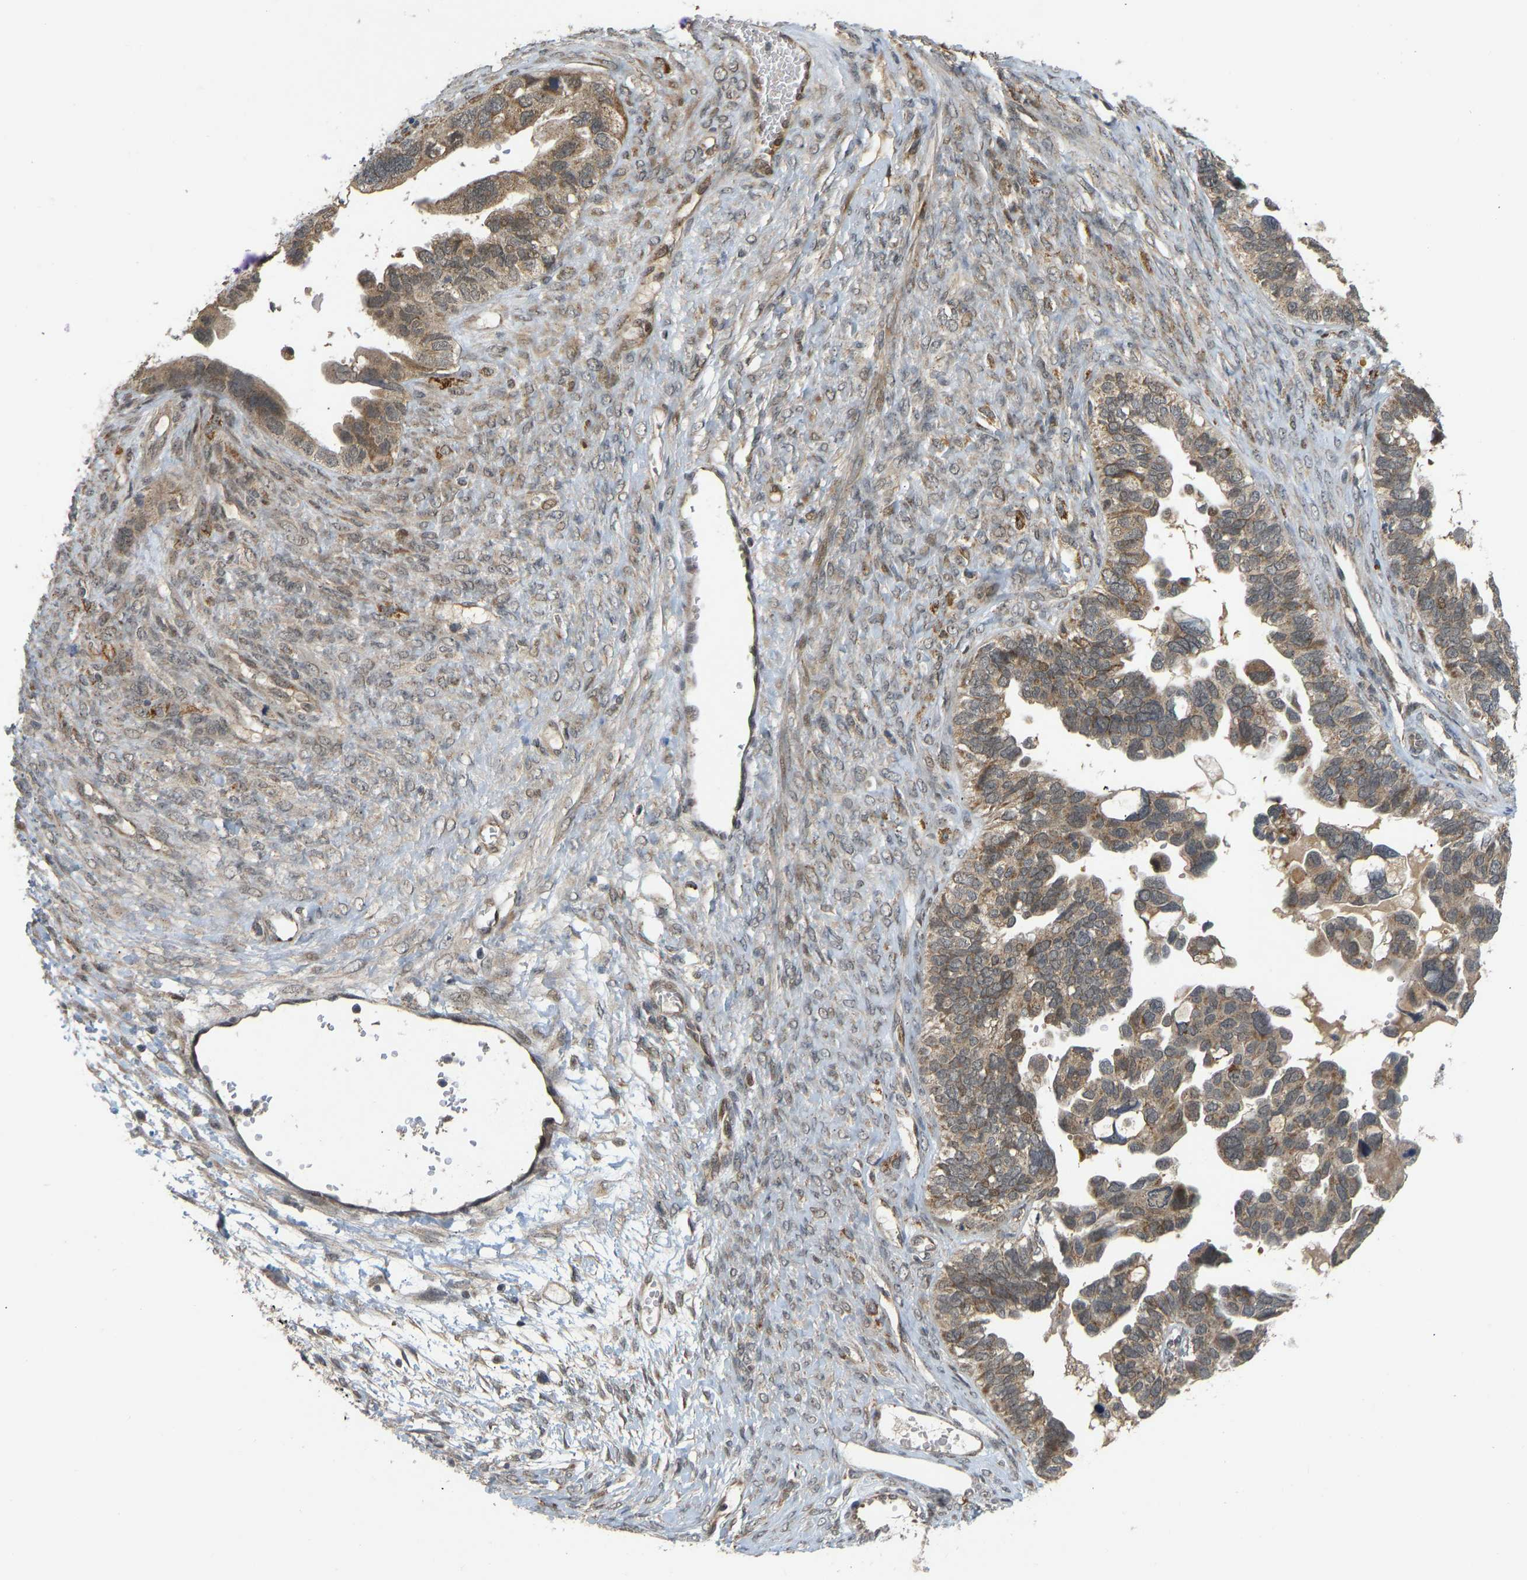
{"staining": {"intensity": "moderate", "quantity": ">75%", "location": "cytoplasmic/membranous"}, "tissue": "ovarian cancer", "cell_type": "Tumor cells", "image_type": "cancer", "snomed": [{"axis": "morphology", "description": "Cystadenocarcinoma, serous, NOS"}, {"axis": "topography", "description": "Ovary"}], "caption": "Protein staining of serous cystadenocarcinoma (ovarian) tissue exhibits moderate cytoplasmic/membranous positivity in approximately >75% of tumor cells.", "gene": "ACADS", "patient": {"sex": "female", "age": 79}}